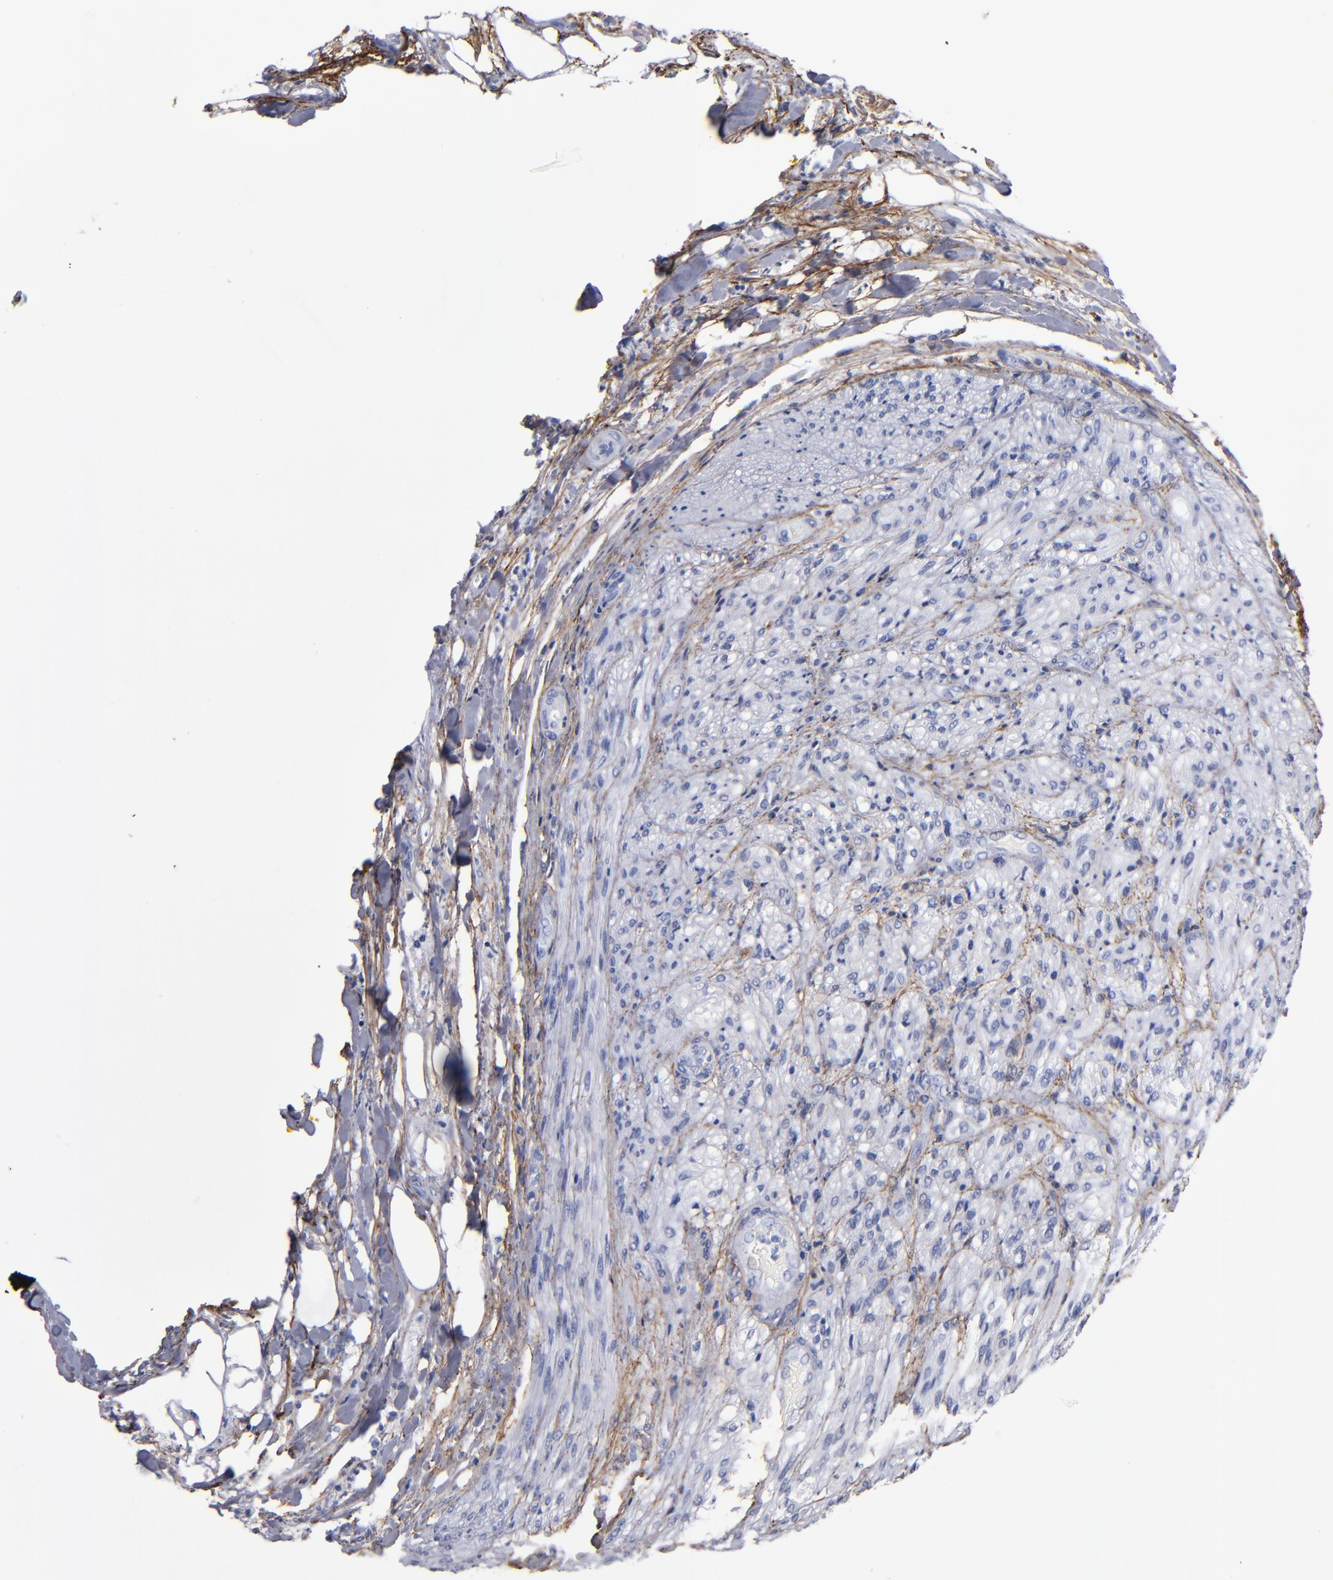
{"staining": {"intensity": "negative", "quantity": "none", "location": "none"}, "tissue": "pancreatic cancer", "cell_type": "Tumor cells", "image_type": "cancer", "snomed": [{"axis": "morphology", "description": "Adenocarcinoma, NOS"}, {"axis": "topography", "description": "Pancreas"}], "caption": "Tumor cells are negative for protein expression in human pancreatic cancer. (Stains: DAB IHC with hematoxylin counter stain, Microscopy: brightfield microscopy at high magnification).", "gene": "EMILIN1", "patient": {"sex": "male", "age": 70}}